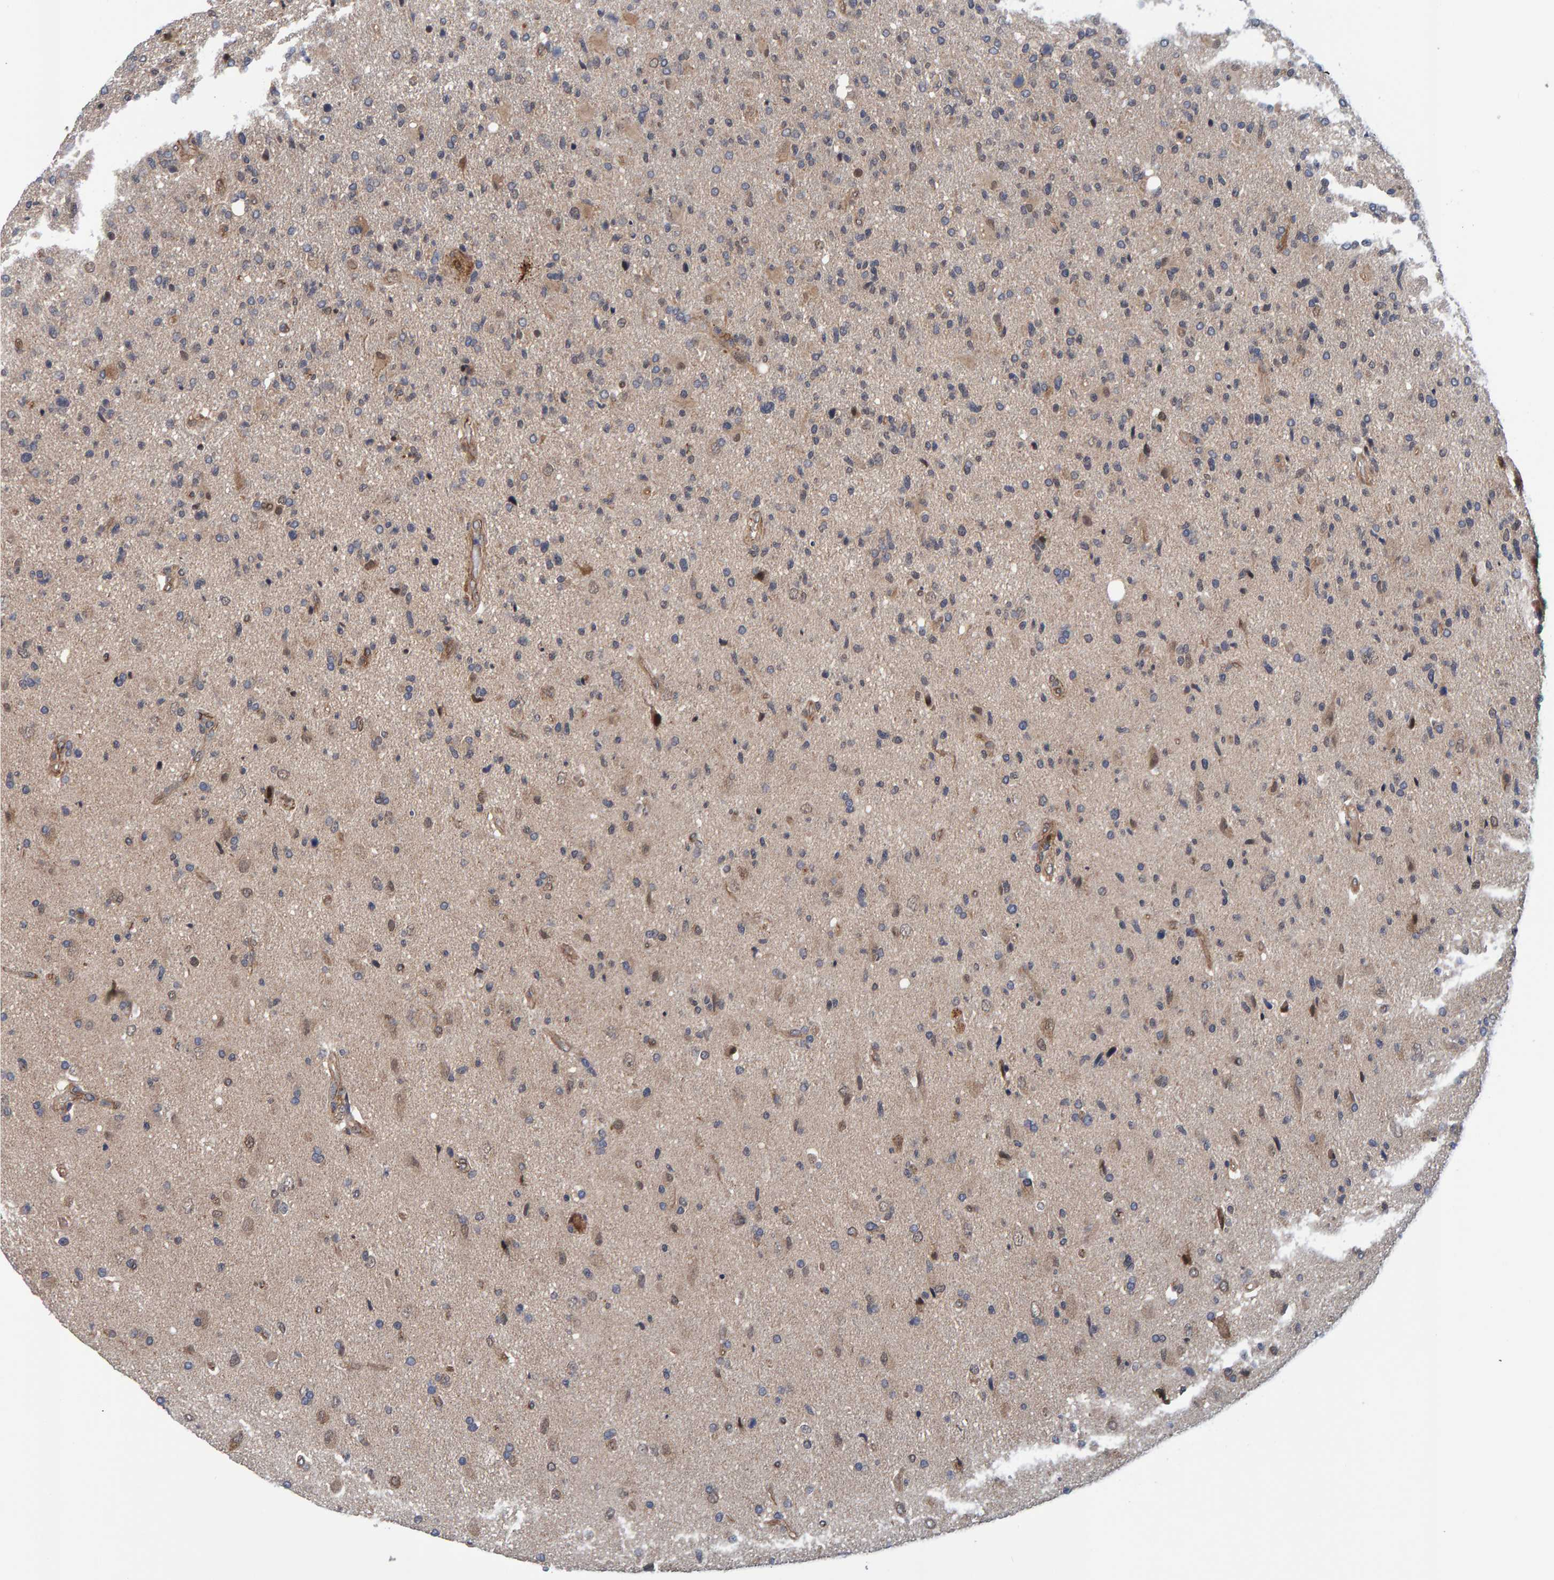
{"staining": {"intensity": "weak", "quantity": "25%-75%", "location": "cytoplasmic/membranous"}, "tissue": "glioma", "cell_type": "Tumor cells", "image_type": "cancer", "snomed": [{"axis": "morphology", "description": "Glioma, malignant, High grade"}, {"axis": "topography", "description": "Brain"}], "caption": "This micrograph reveals glioma stained with immunohistochemistry (IHC) to label a protein in brown. The cytoplasmic/membranous of tumor cells show weak positivity for the protein. Nuclei are counter-stained blue.", "gene": "SCRN2", "patient": {"sex": "male", "age": 72}}